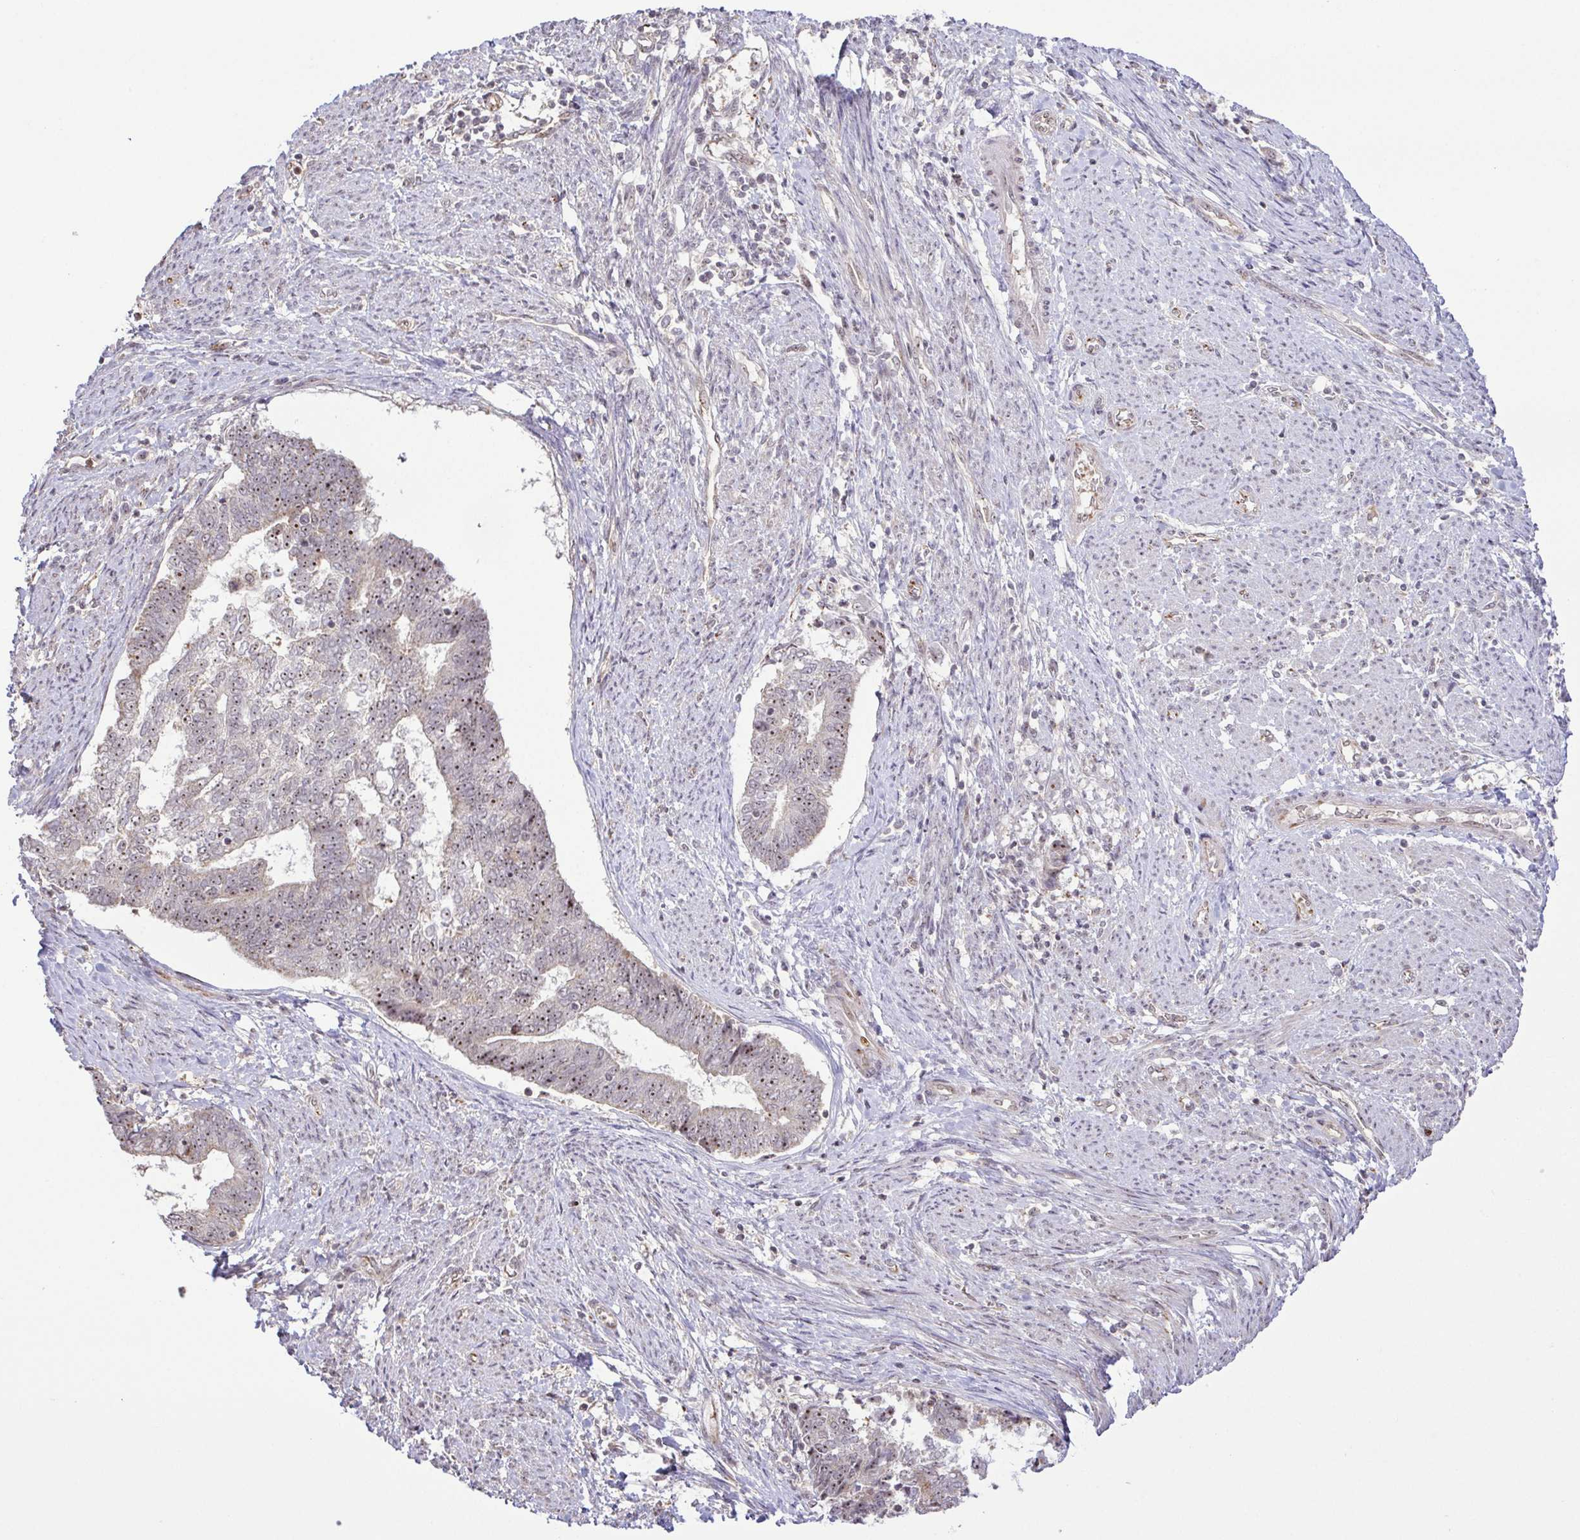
{"staining": {"intensity": "moderate", "quantity": "25%-75%", "location": "nuclear"}, "tissue": "endometrial cancer", "cell_type": "Tumor cells", "image_type": "cancer", "snomed": [{"axis": "morphology", "description": "Adenocarcinoma, NOS"}, {"axis": "topography", "description": "Endometrium"}], "caption": "Brown immunohistochemical staining in endometrial adenocarcinoma exhibits moderate nuclear expression in approximately 25%-75% of tumor cells.", "gene": "RSL24D1", "patient": {"sex": "female", "age": 65}}